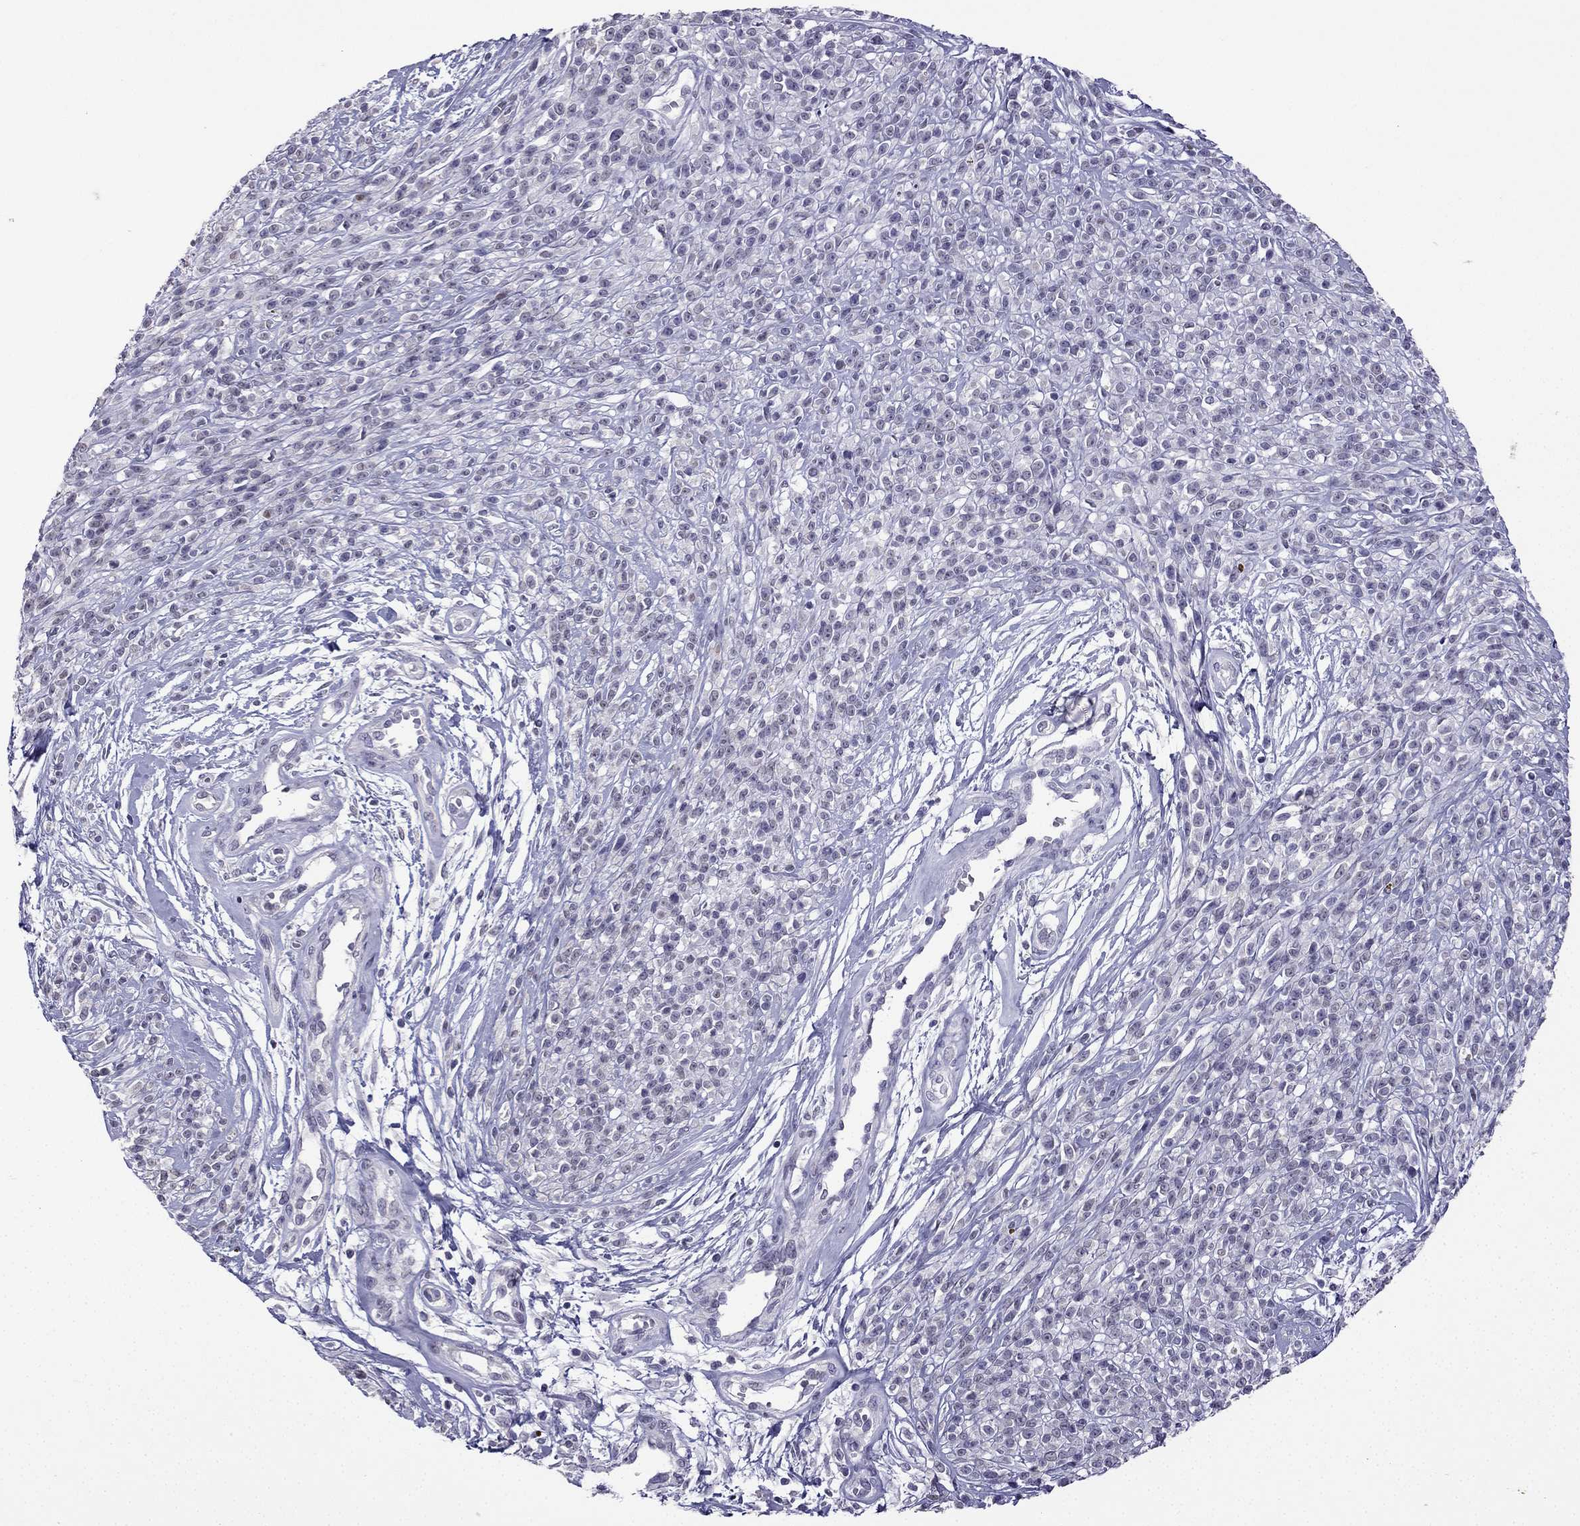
{"staining": {"intensity": "negative", "quantity": "none", "location": "none"}, "tissue": "melanoma", "cell_type": "Tumor cells", "image_type": "cancer", "snomed": [{"axis": "morphology", "description": "Malignant melanoma, NOS"}, {"axis": "topography", "description": "Skin"}, {"axis": "topography", "description": "Skin of trunk"}], "caption": "Image shows no protein positivity in tumor cells of malignant melanoma tissue.", "gene": "CFAP70", "patient": {"sex": "male", "age": 74}}